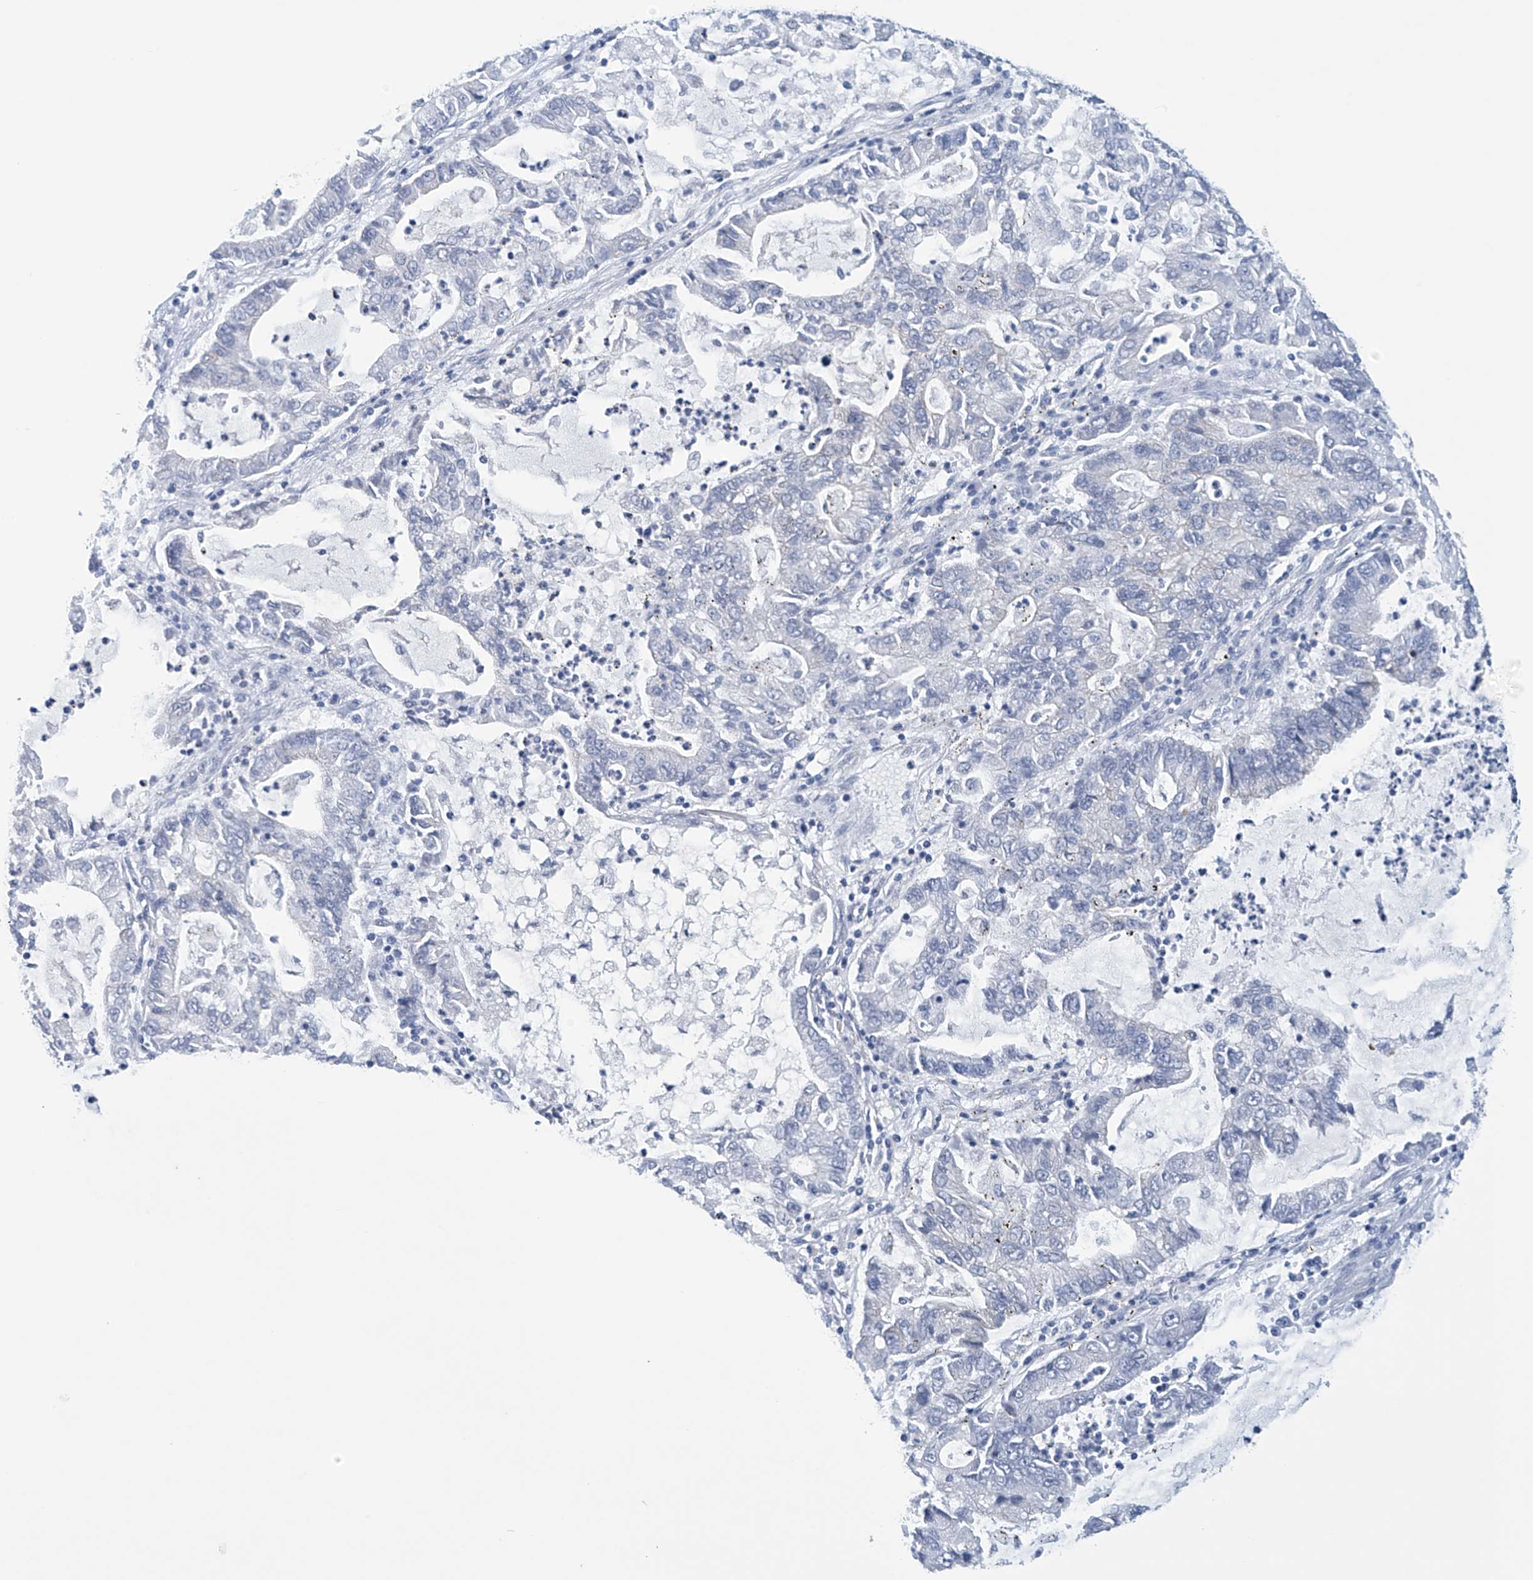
{"staining": {"intensity": "negative", "quantity": "none", "location": "none"}, "tissue": "lung cancer", "cell_type": "Tumor cells", "image_type": "cancer", "snomed": [{"axis": "morphology", "description": "Adenocarcinoma, NOS"}, {"axis": "topography", "description": "Lung"}], "caption": "High power microscopy photomicrograph of an immunohistochemistry (IHC) image of lung cancer, revealing no significant staining in tumor cells.", "gene": "DSP", "patient": {"sex": "female", "age": 51}}